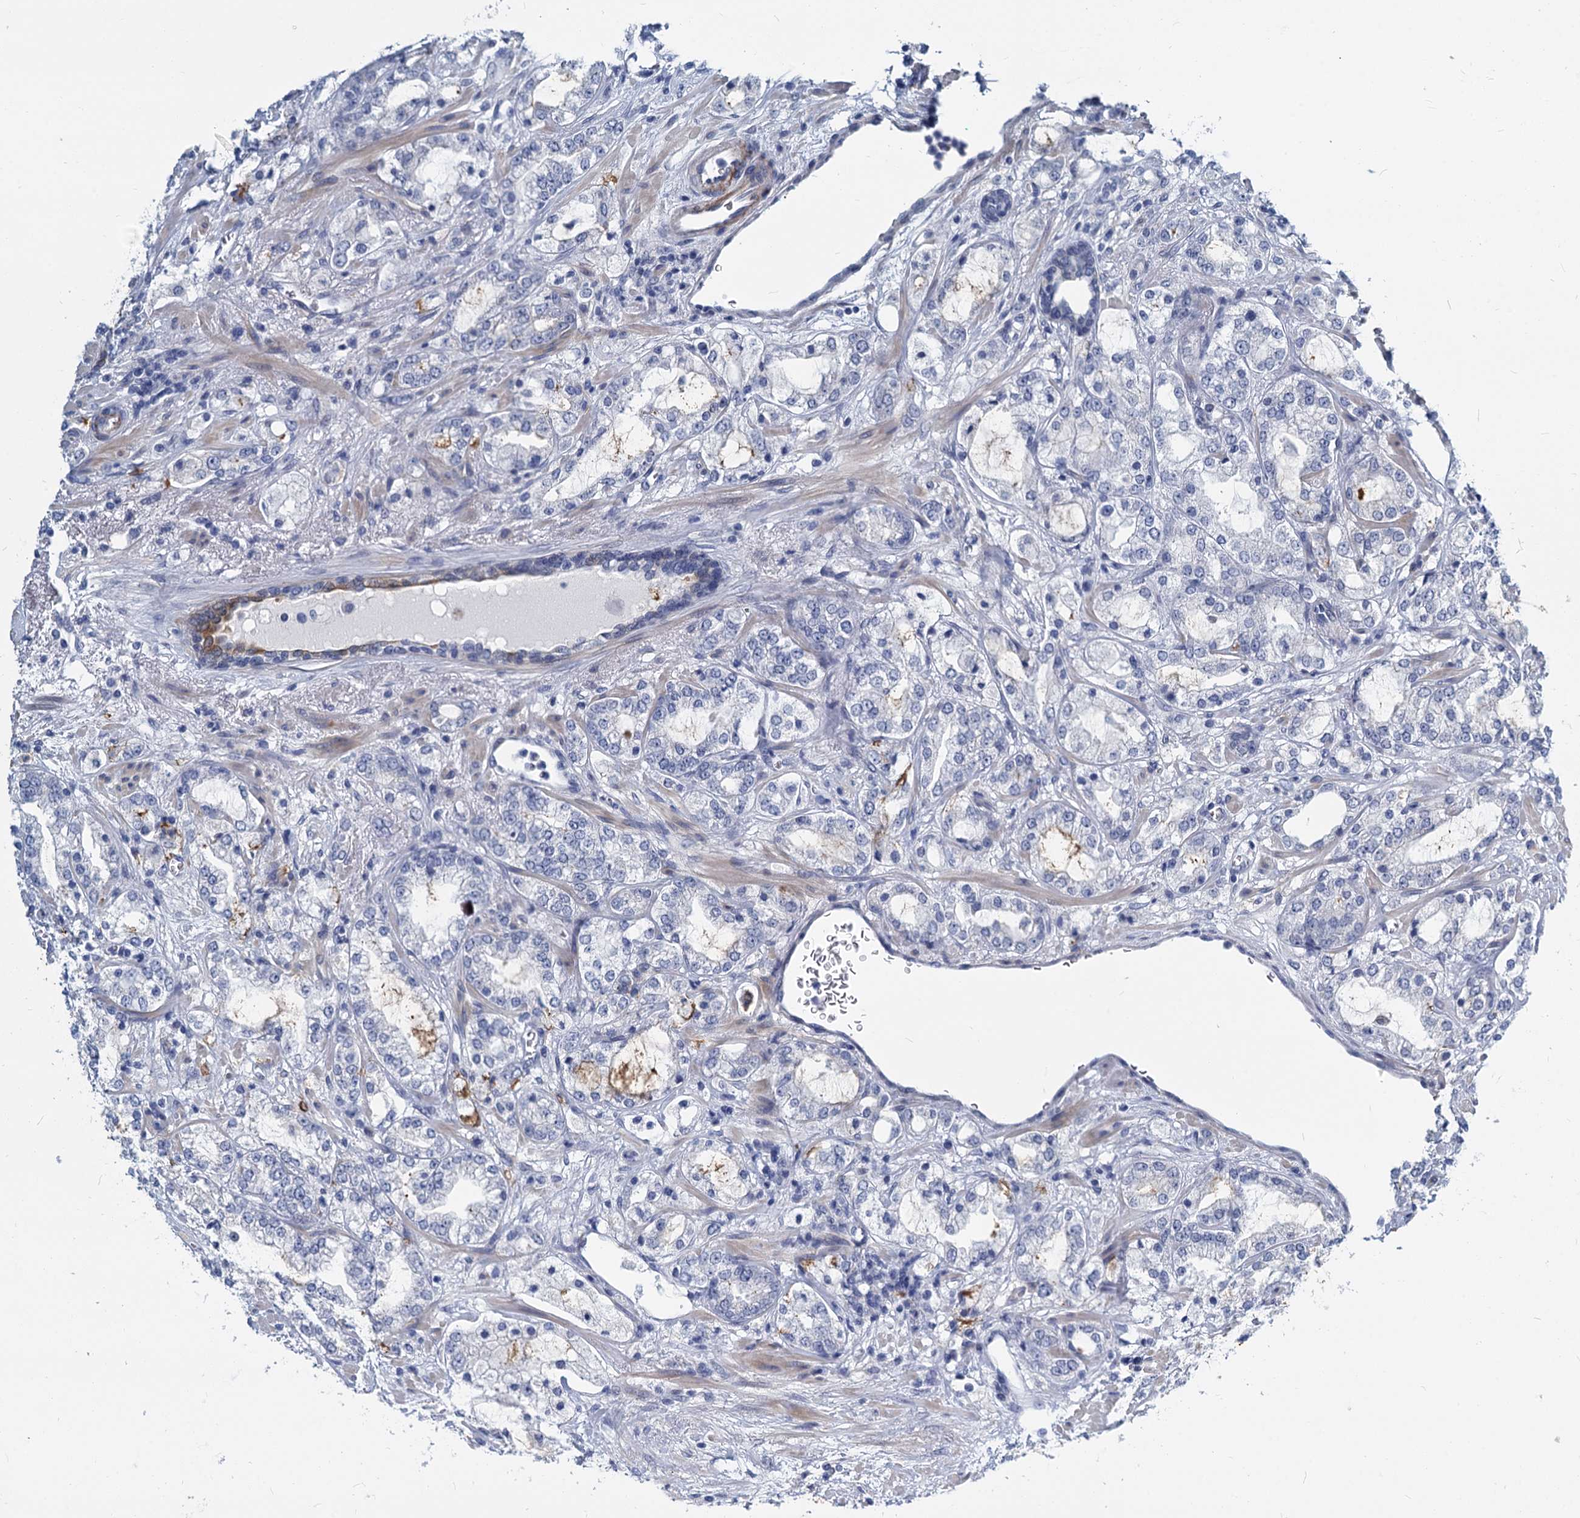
{"staining": {"intensity": "negative", "quantity": "none", "location": "none"}, "tissue": "prostate cancer", "cell_type": "Tumor cells", "image_type": "cancer", "snomed": [{"axis": "morphology", "description": "Adenocarcinoma, High grade"}, {"axis": "topography", "description": "Prostate"}], "caption": "Immunohistochemistry image of neoplastic tissue: human prostate cancer stained with DAB demonstrates no significant protein positivity in tumor cells.", "gene": "GSTM3", "patient": {"sex": "male", "age": 64}}